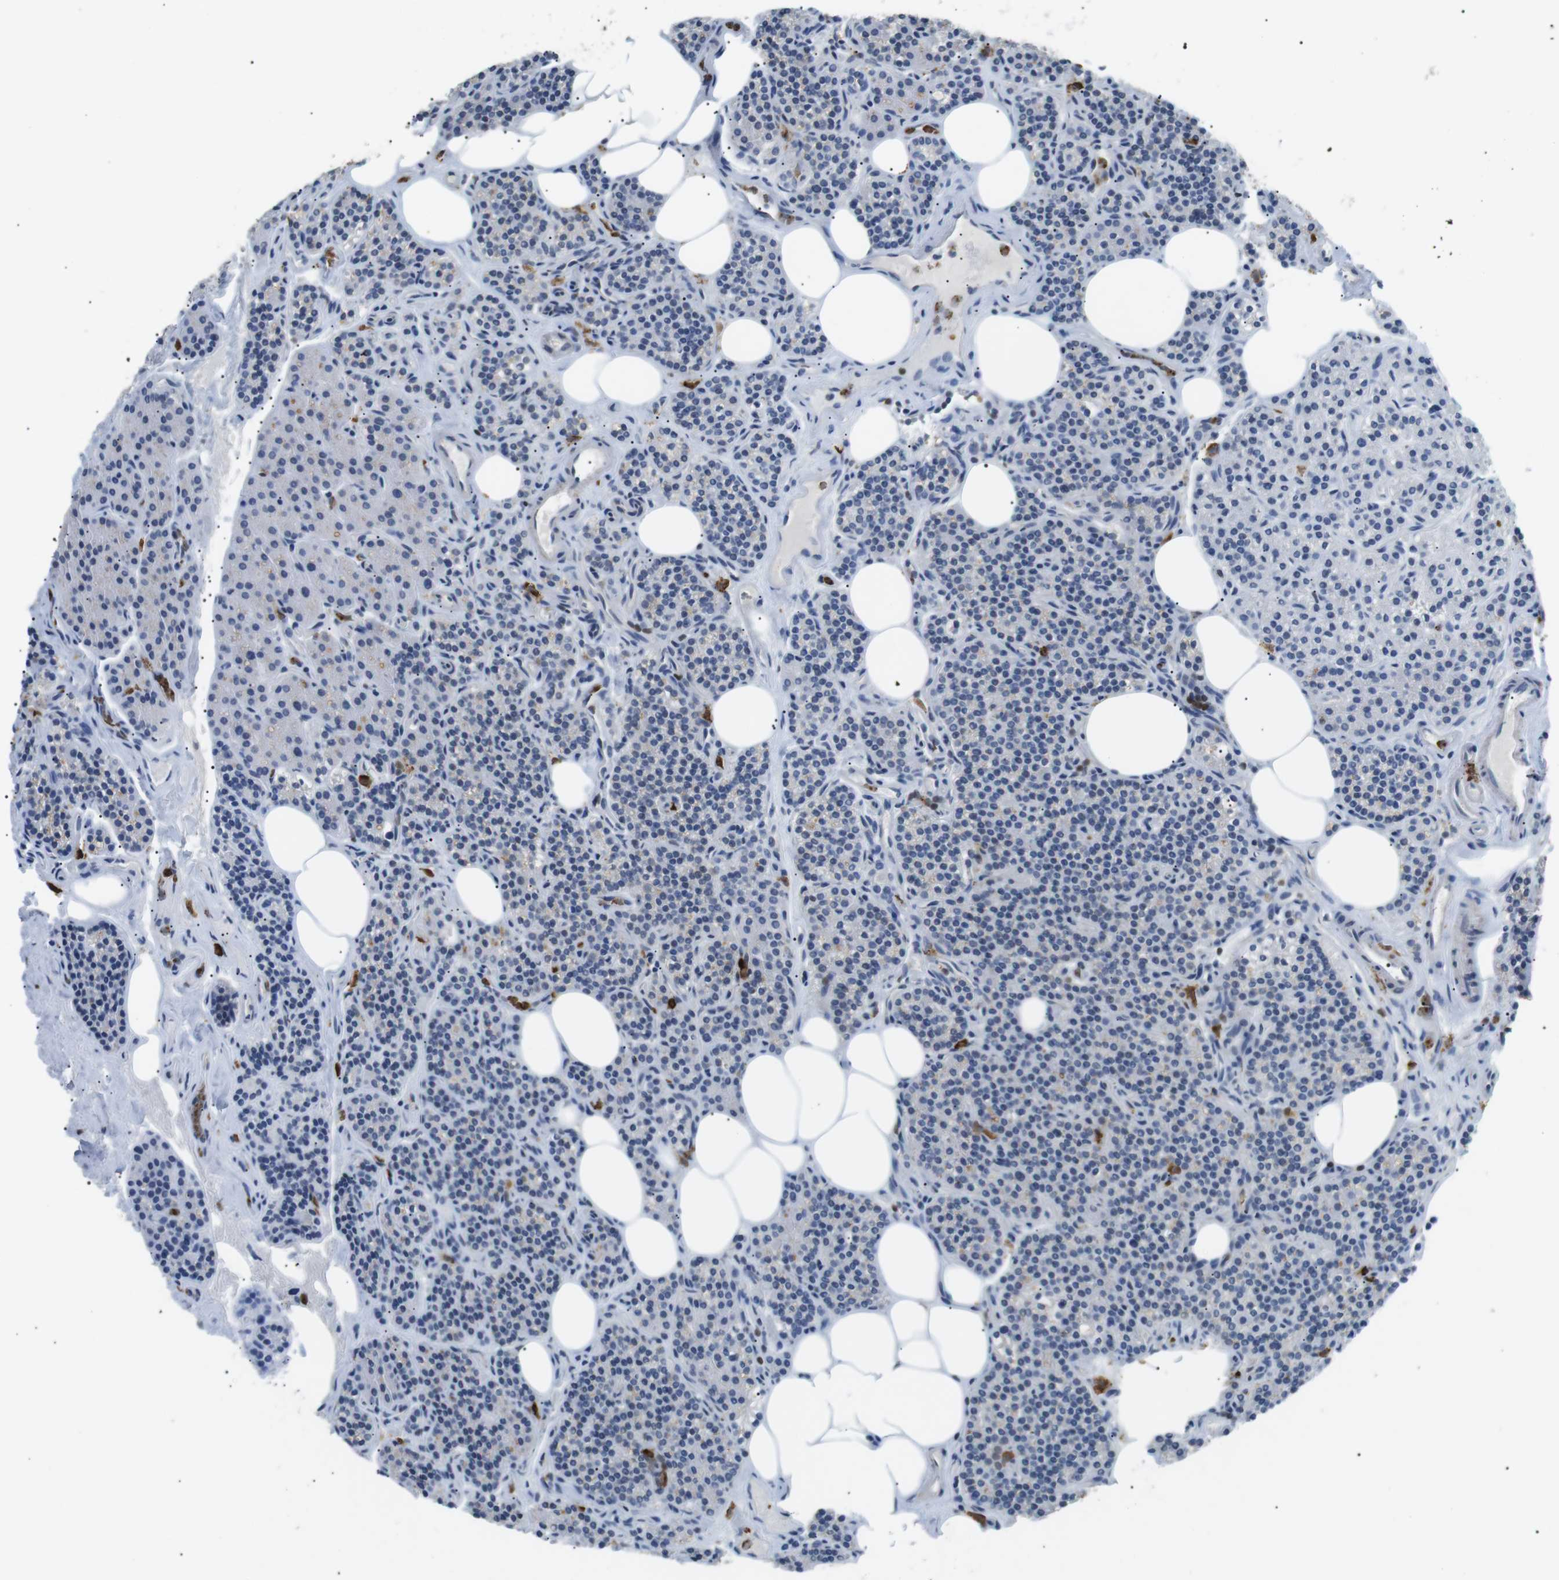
{"staining": {"intensity": "moderate", "quantity": "<25%", "location": "cytoplasmic/membranous"}, "tissue": "parathyroid gland", "cell_type": "Glandular cells", "image_type": "normal", "snomed": [{"axis": "morphology", "description": "Normal tissue, NOS"}, {"axis": "morphology", "description": "Adenoma, NOS"}, {"axis": "topography", "description": "Parathyroid gland"}], "caption": "DAB immunohistochemical staining of benign human parathyroid gland displays moderate cytoplasmic/membranous protein staining in approximately <25% of glandular cells. (IHC, brightfield microscopy, high magnification).", "gene": "GZMM", "patient": {"sex": "female", "age": 74}}